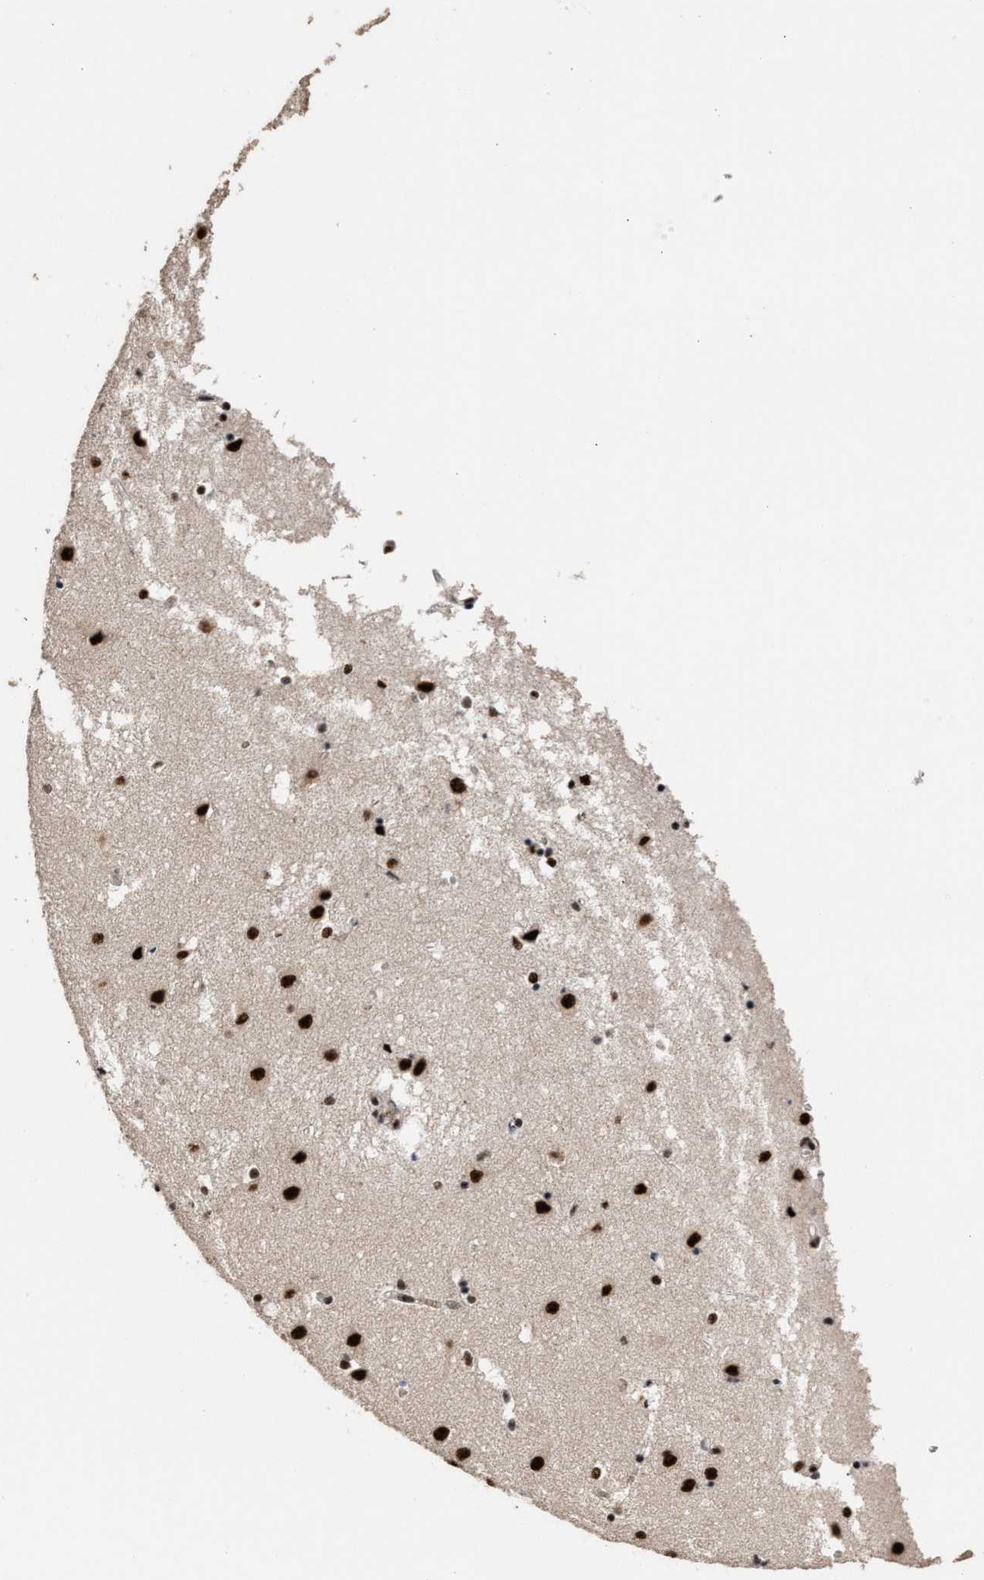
{"staining": {"intensity": "strong", "quantity": "25%-75%", "location": "nuclear"}, "tissue": "caudate", "cell_type": "Glial cells", "image_type": "normal", "snomed": [{"axis": "morphology", "description": "Normal tissue, NOS"}, {"axis": "topography", "description": "Lateral ventricle wall"}], "caption": "Protein staining displays strong nuclear expression in about 25%-75% of glial cells in normal caudate. The staining was performed using DAB (3,3'-diaminobenzidine), with brown indicating positive protein expression. Nuclei are stained blue with hematoxylin.", "gene": "EIF4A3", "patient": {"sex": "male", "age": 70}}